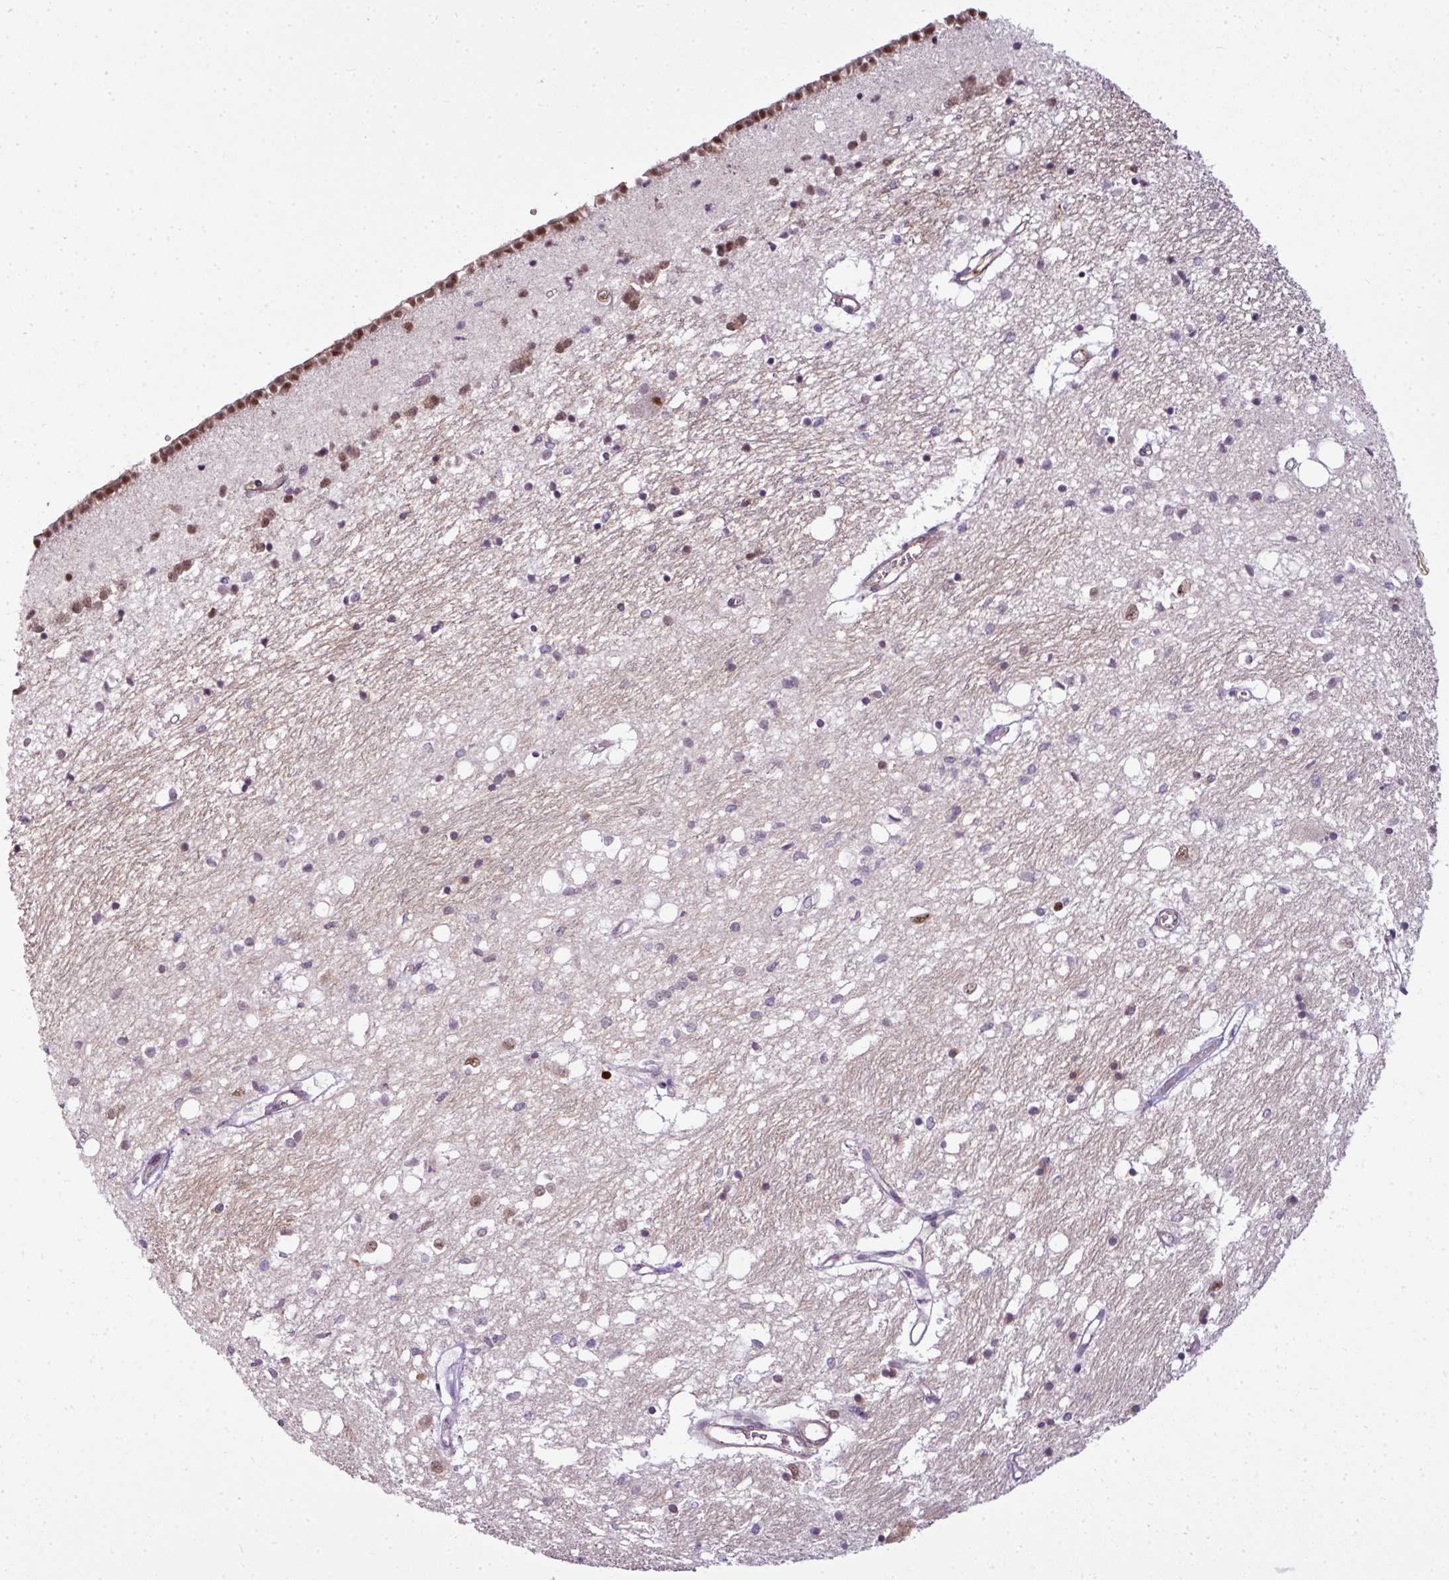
{"staining": {"intensity": "moderate", "quantity": "25%-75%", "location": "nuclear"}, "tissue": "caudate", "cell_type": "Glial cells", "image_type": "normal", "snomed": [{"axis": "morphology", "description": "Normal tissue, NOS"}, {"axis": "topography", "description": "Lateral ventricle wall"}], "caption": "DAB immunohistochemical staining of benign human caudate shows moderate nuclear protein positivity in approximately 25%-75% of glial cells. Nuclei are stained in blue.", "gene": "RBM14", "patient": {"sex": "male", "age": 70}}